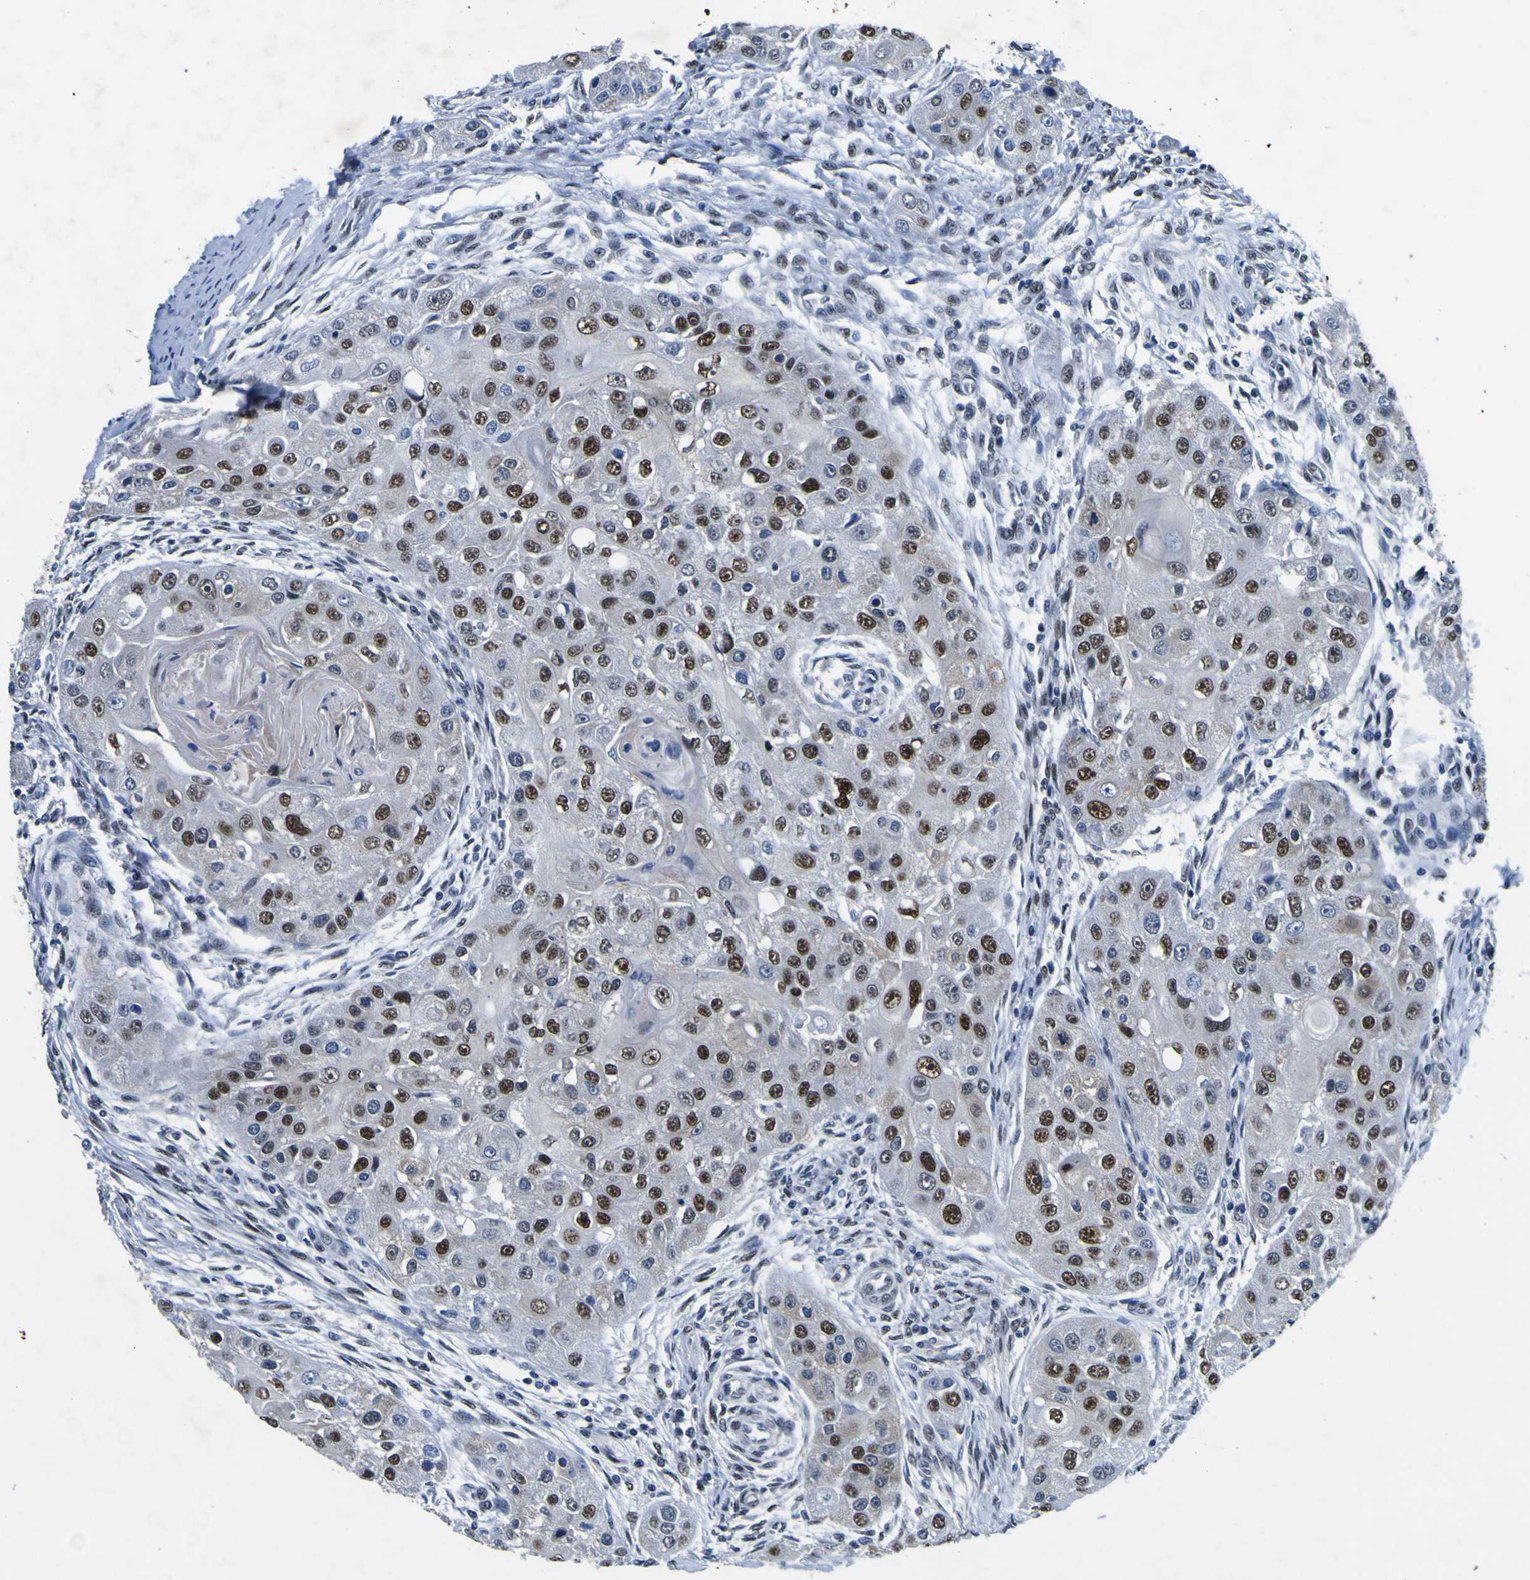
{"staining": {"intensity": "strong", "quantity": ">75%", "location": "nuclear"}, "tissue": "head and neck cancer", "cell_type": "Tumor cells", "image_type": "cancer", "snomed": [{"axis": "morphology", "description": "Normal tissue, NOS"}, {"axis": "morphology", "description": "Squamous cell carcinoma, NOS"}, {"axis": "topography", "description": "Skeletal muscle"}, {"axis": "topography", "description": "Head-Neck"}], "caption": "The immunohistochemical stain labels strong nuclear expression in tumor cells of squamous cell carcinoma (head and neck) tissue. (IHC, brightfield microscopy, high magnification).", "gene": "CUL4B", "patient": {"sex": "male", "age": 51}}